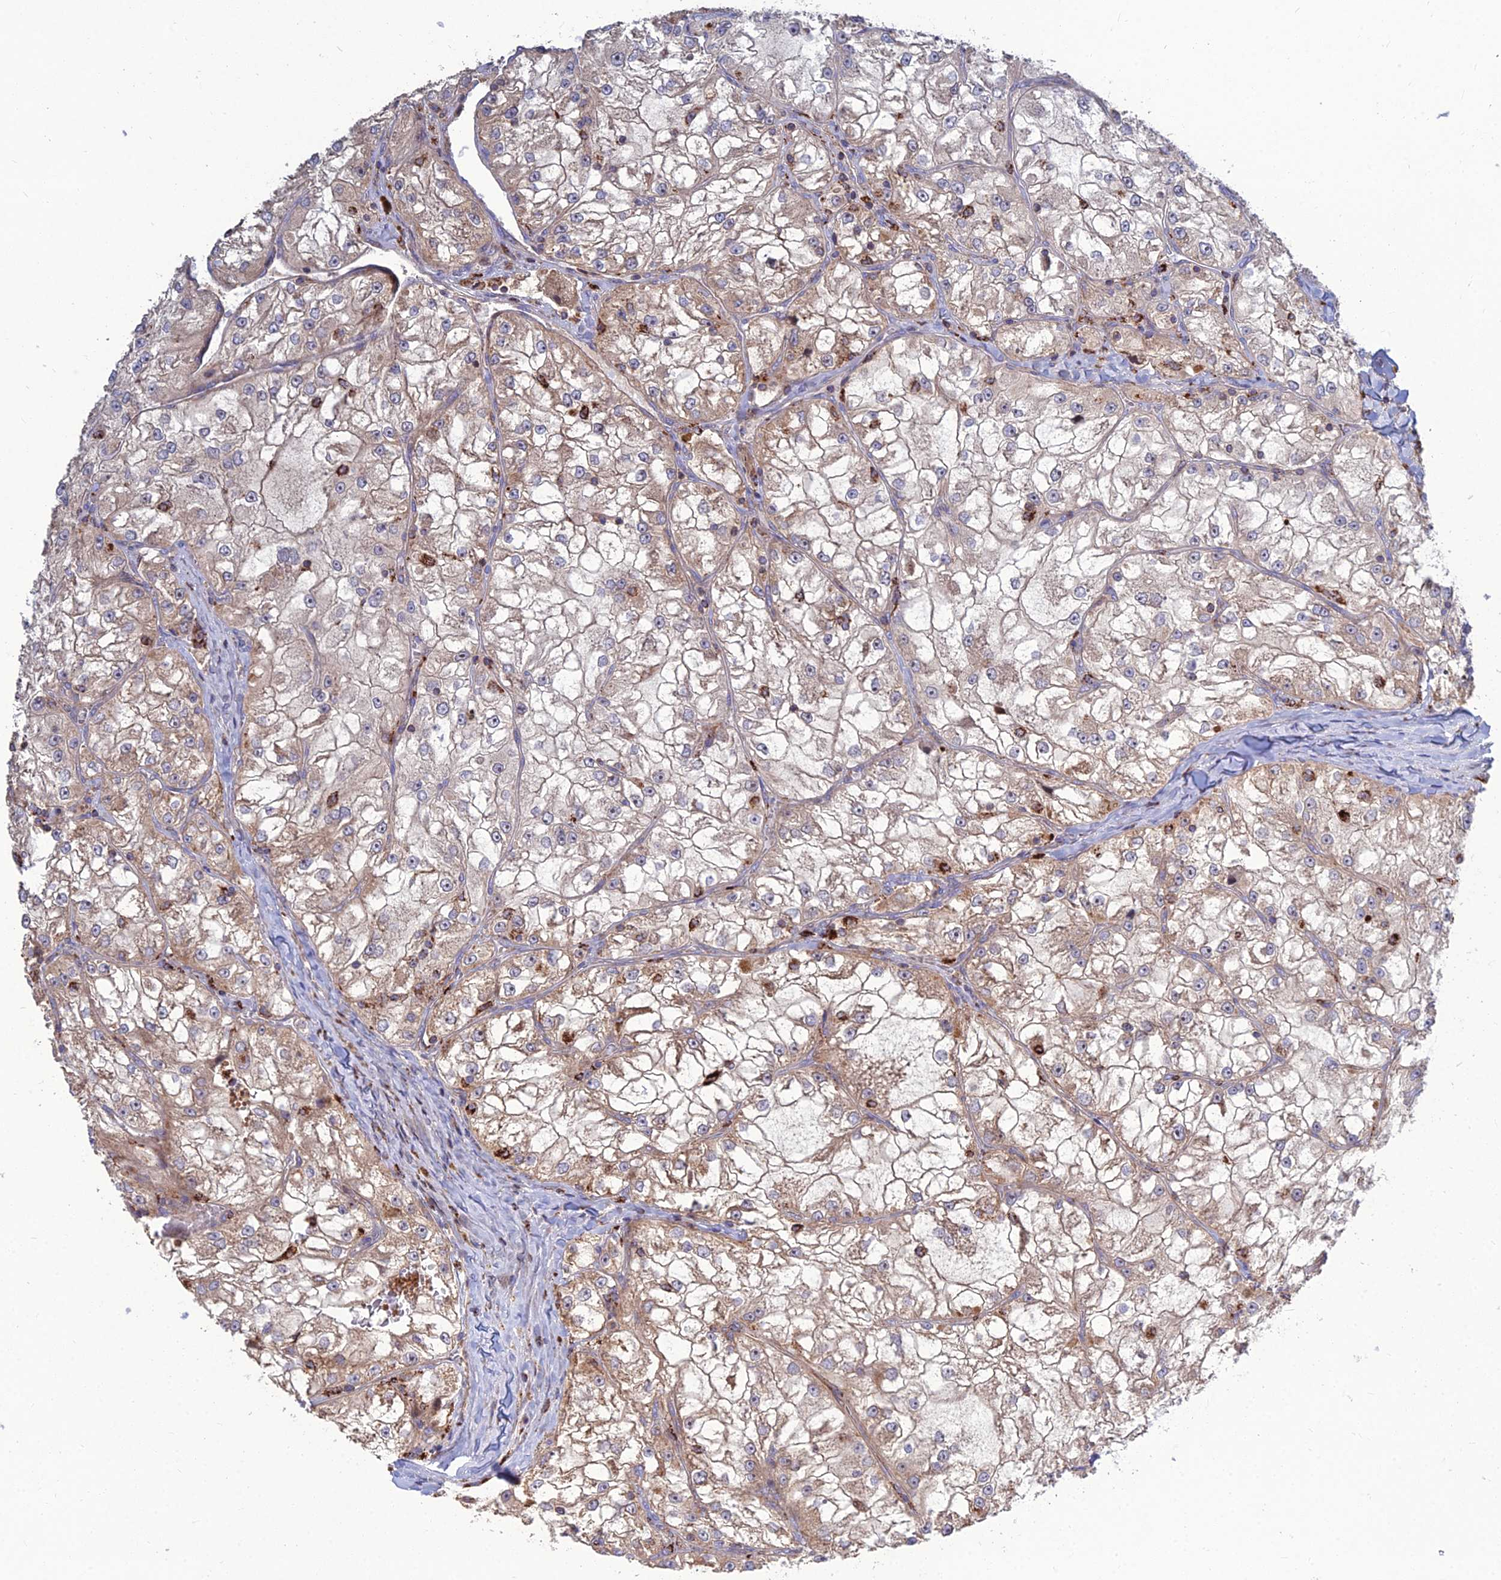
{"staining": {"intensity": "weak", "quantity": "25%-75%", "location": "cytoplasmic/membranous"}, "tissue": "renal cancer", "cell_type": "Tumor cells", "image_type": "cancer", "snomed": [{"axis": "morphology", "description": "Adenocarcinoma, NOS"}, {"axis": "topography", "description": "Kidney"}], "caption": "Renal cancer stained with immunohistochemistry (IHC) shows weak cytoplasmic/membranous staining in approximately 25%-75% of tumor cells.", "gene": "RIC8B", "patient": {"sex": "female", "age": 72}}